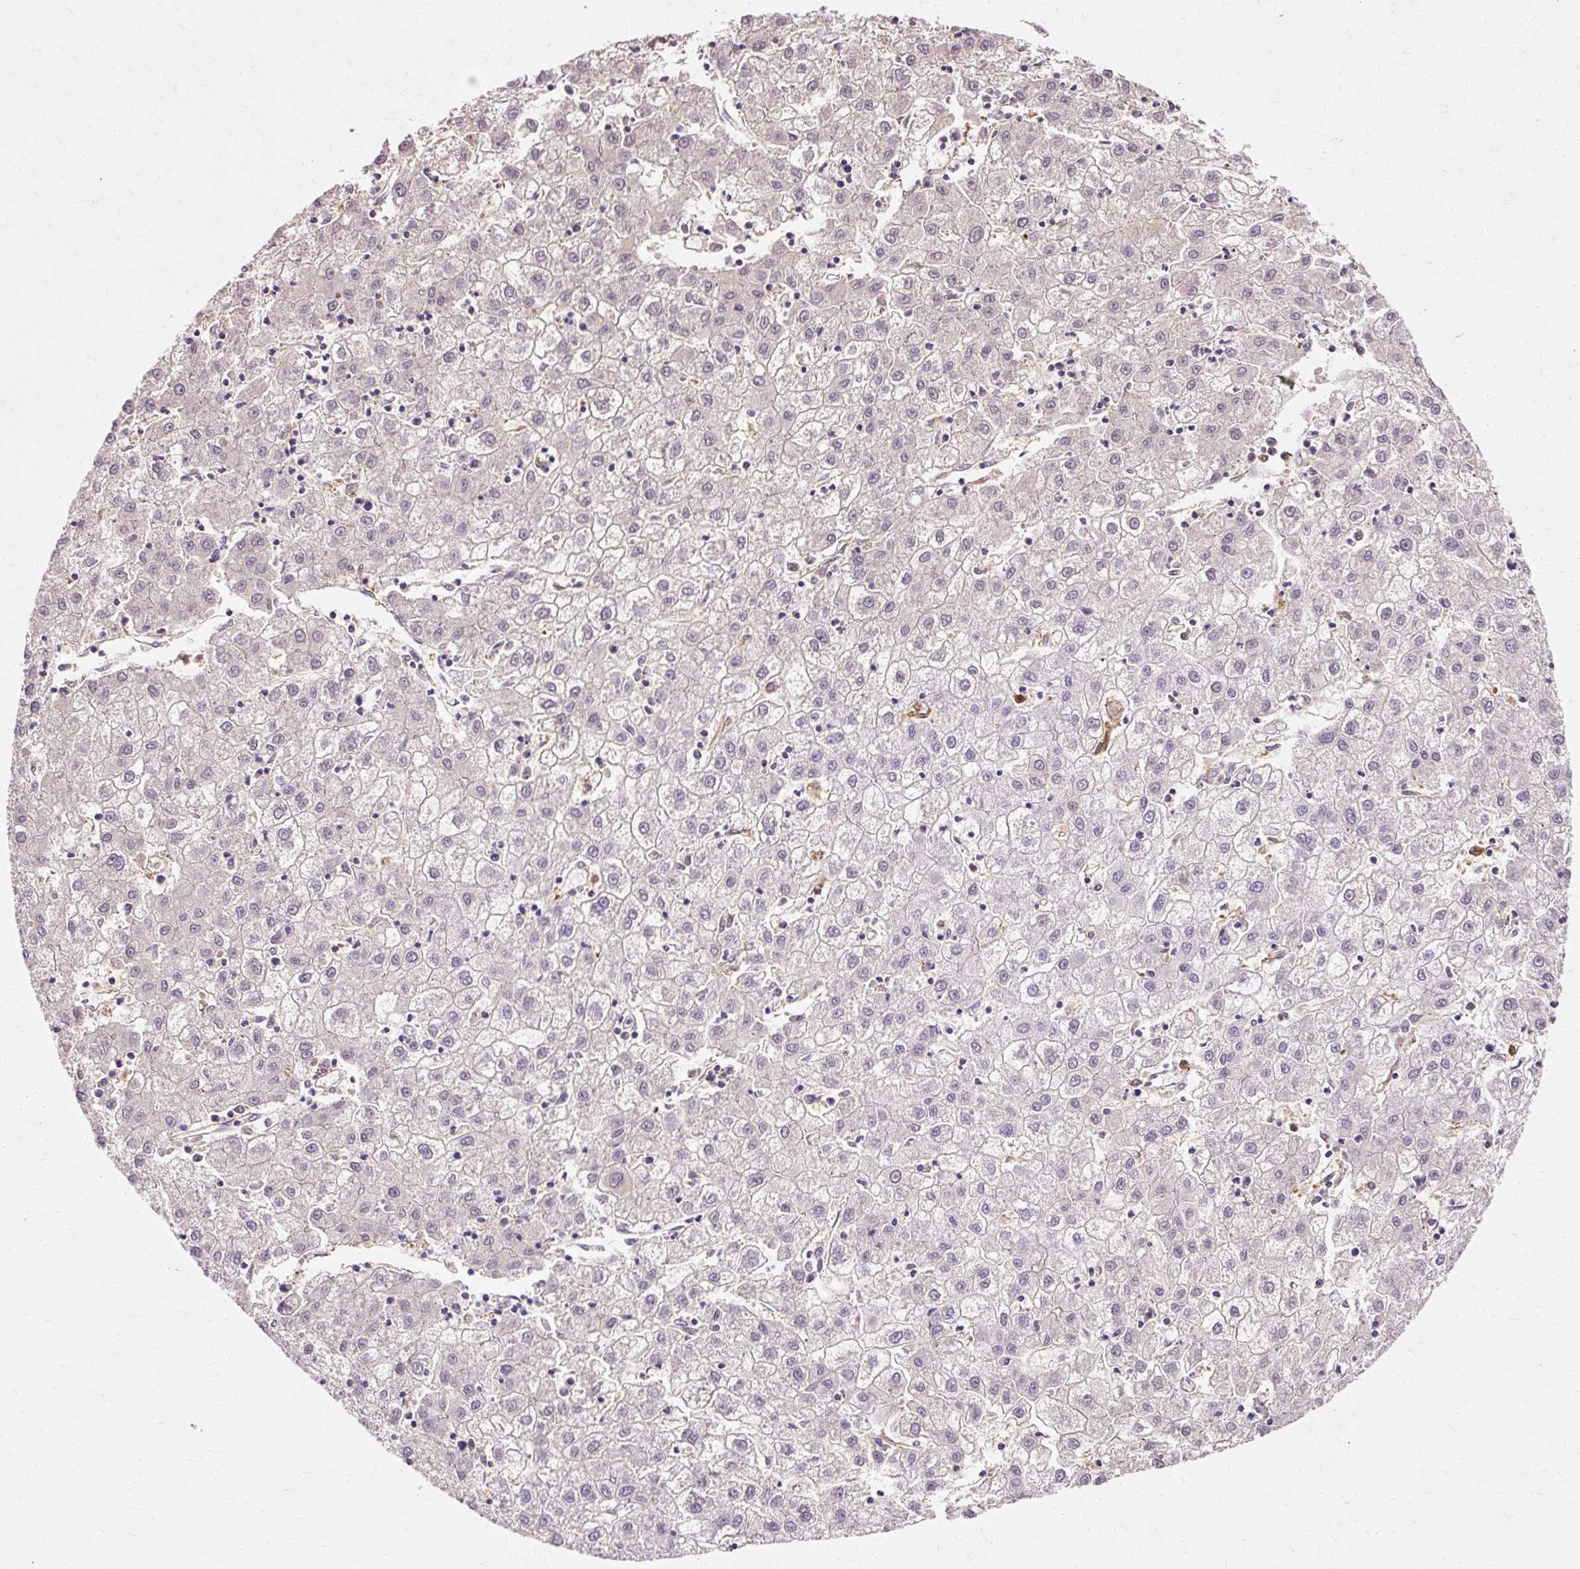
{"staining": {"intensity": "negative", "quantity": "none", "location": "none"}, "tissue": "liver cancer", "cell_type": "Tumor cells", "image_type": "cancer", "snomed": [{"axis": "morphology", "description": "Carcinoma, Hepatocellular, NOS"}, {"axis": "topography", "description": "Liver"}], "caption": "IHC micrograph of neoplastic tissue: human liver hepatocellular carcinoma stained with DAB (3,3'-diaminobenzidine) displays no significant protein staining in tumor cells. (DAB IHC, high magnification).", "gene": "GPX1", "patient": {"sex": "male", "age": 72}}